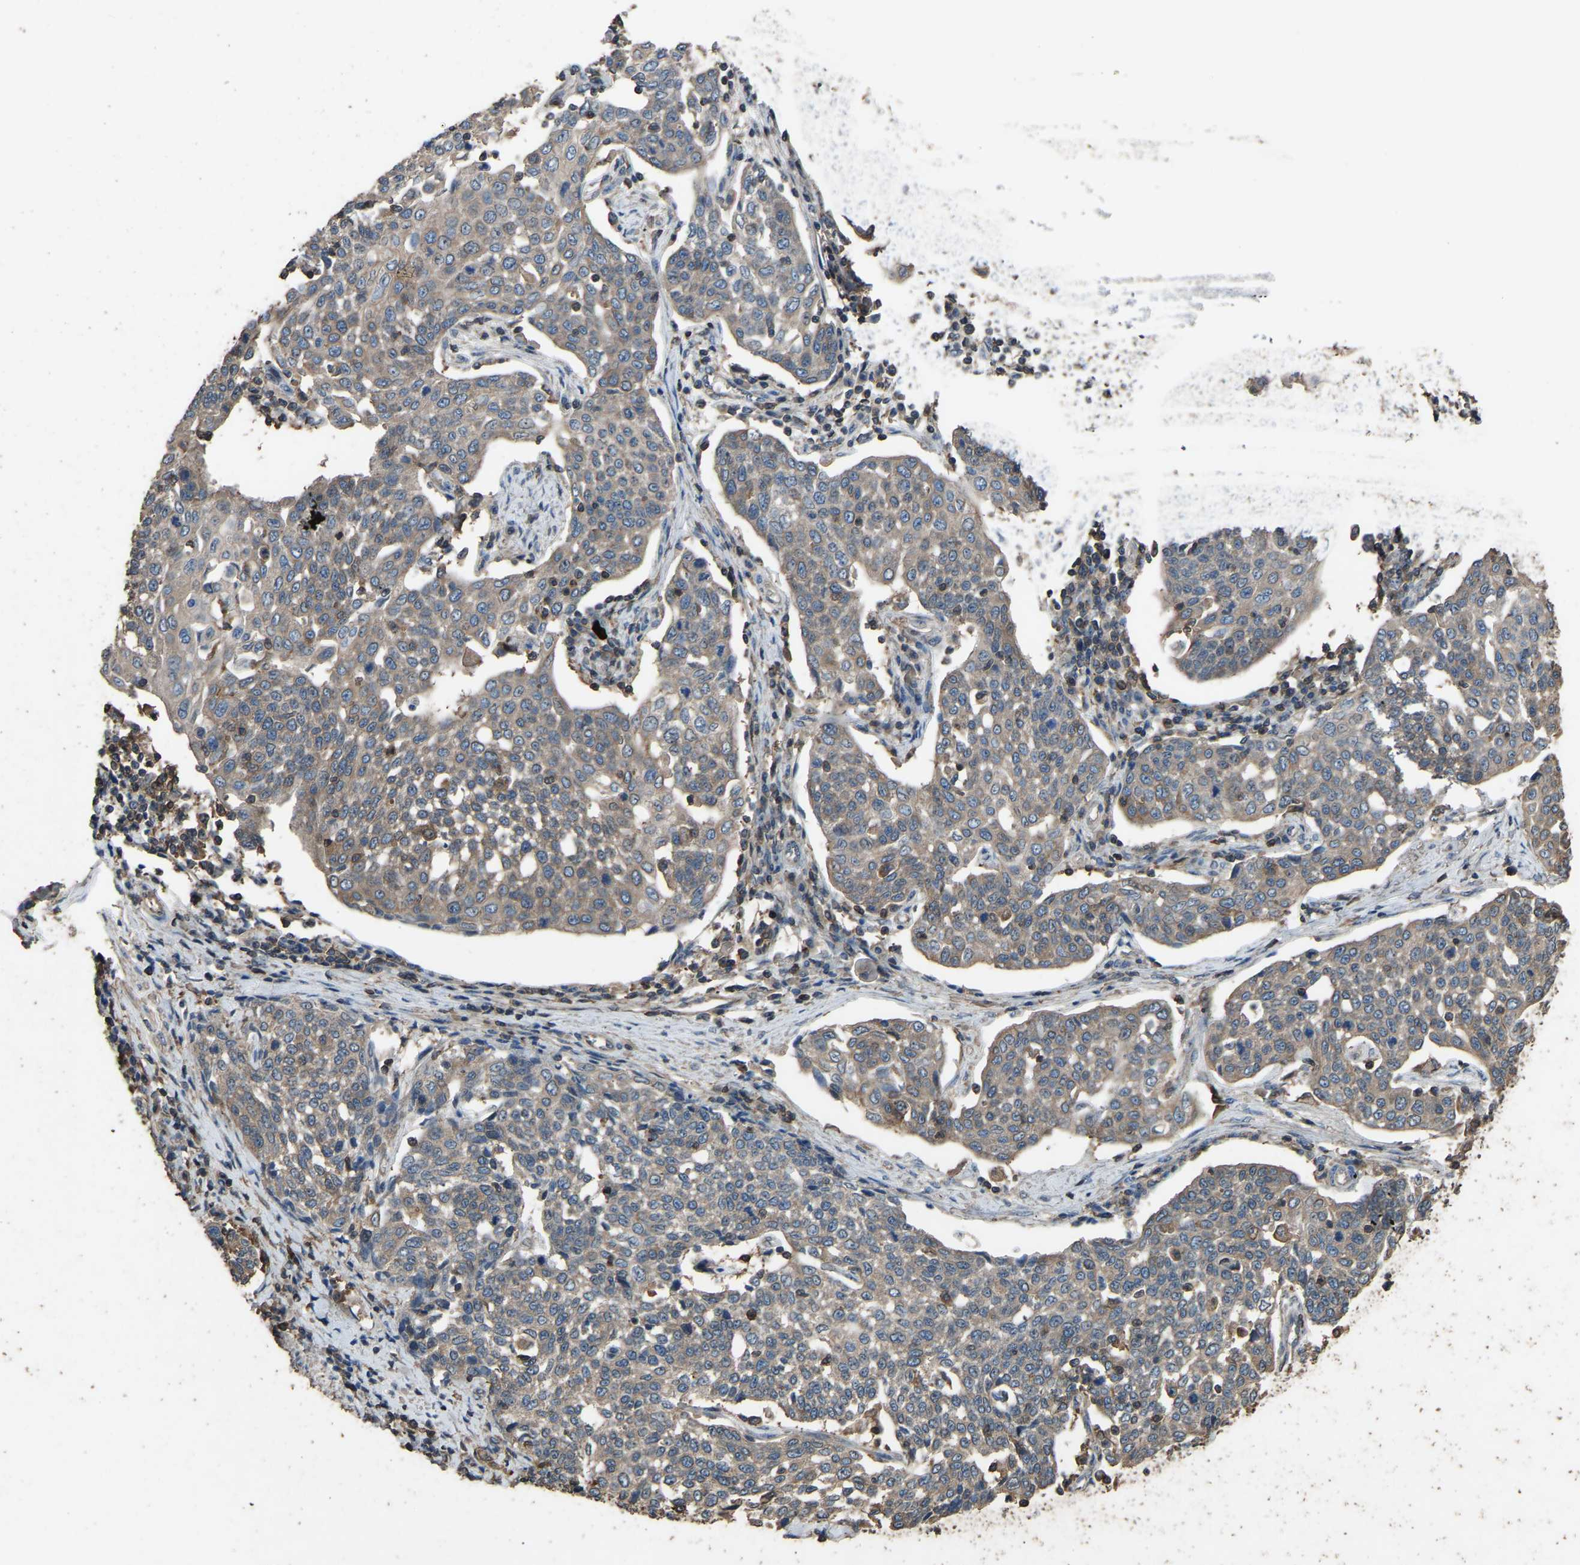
{"staining": {"intensity": "weak", "quantity": ">75%", "location": "cytoplasmic/membranous"}, "tissue": "cervical cancer", "cell_type": "Tumor cells", "image_type": "cancer", "snomed": [{"axis": "morphology", "description": "Squamous cell carcinoma, NOS"}, {"axis": "topography", "description": "Cervix"}], "caption": "This is a histology image of immunohistochemistry staining of squamous cell carcinoma (cervical), which shows weak staining in the cytoplasmic/membranous of tumor cells.", "gene": "FHIT", "patient": {"sex": "female", "age": 34}}